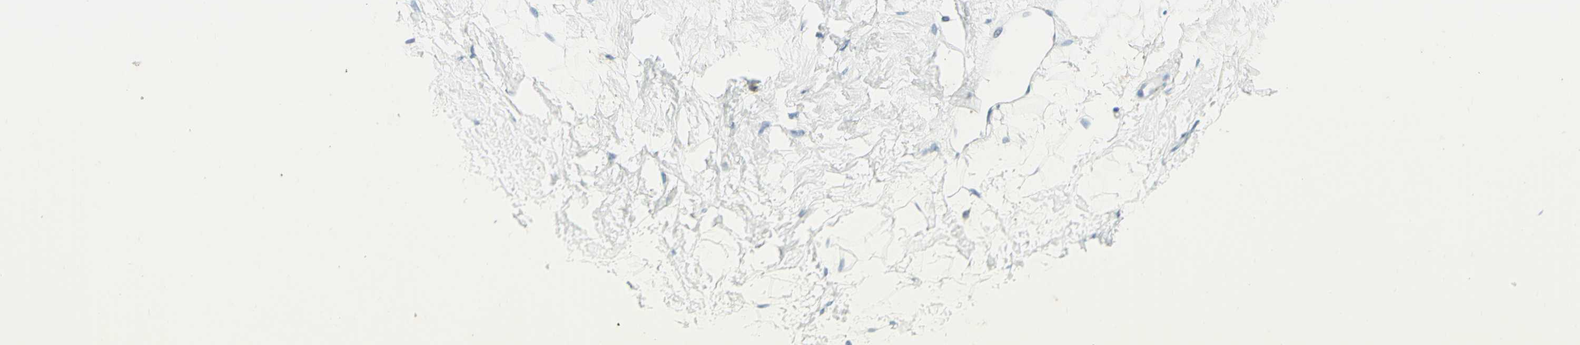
{"staining": {"intensity": "negative", "quantity": "none", "location": "none"}, "tissue": "breast", "cell_type": "Adipocytes", "image_type": "normal", "snomed": [{"axis": "morphology", "description": "Normal tissue, NOS"}, {"axis": "topography", "description": "Breast"}], "caption": "Protein analysis of unremarkable breast reveals no significant expression in adipocytes. (IHC, brightfield microscopy, high magnification).", "gene": "NRG1", "patient": {"sex": "female", "age": 23}}